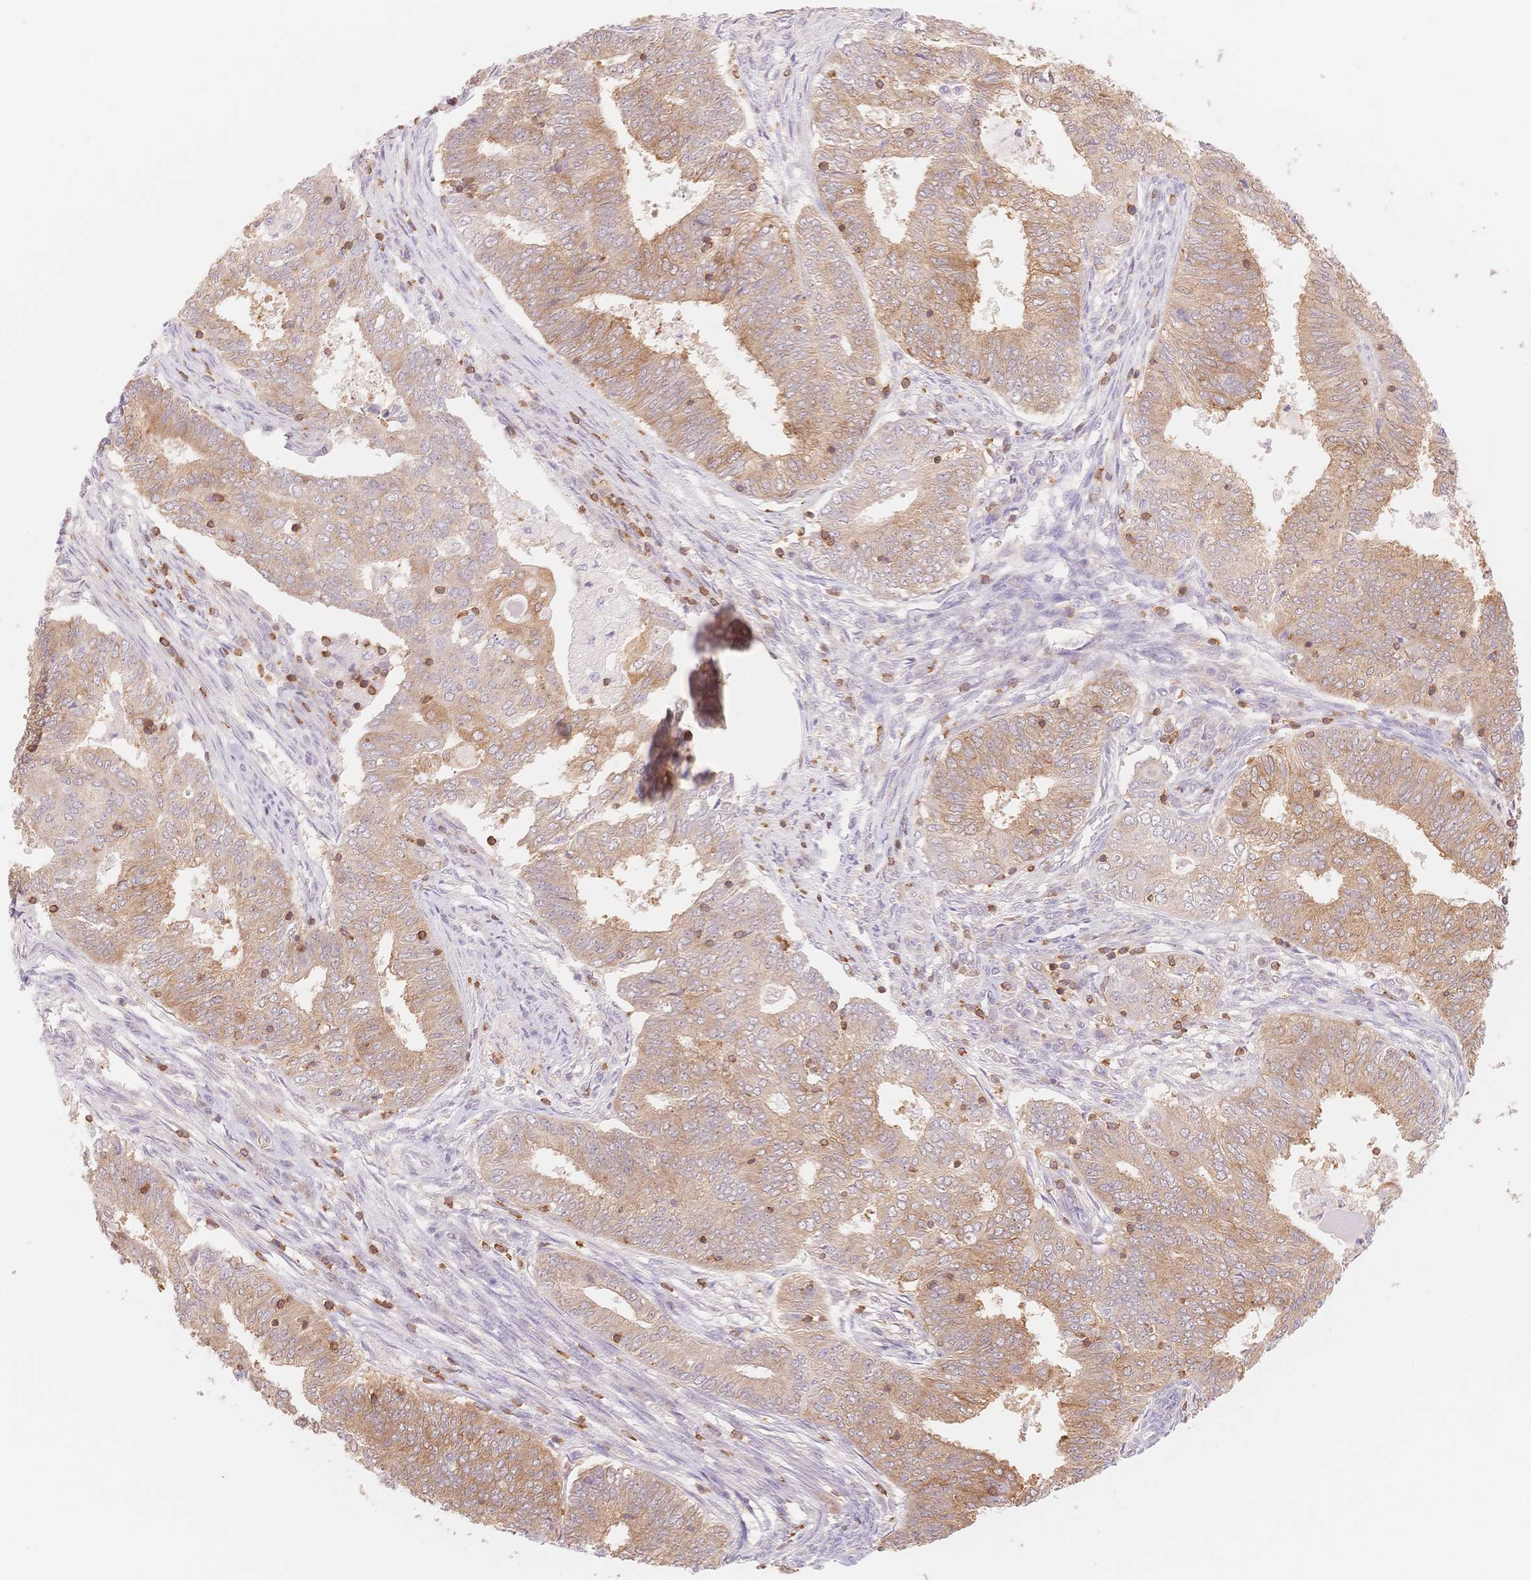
{"staining": {"intensity": "moderate", "quantity": ">75%", "location": "cytoplasmic/membranous"}, "tissue": "endometrial cancer", "cell_type": "Tumor cells", "image_type": "cancer", "snomed": [{"axis": "morphology", "description": "Adenocarcinoma, NOS"}, {"axis": "topography", "description": "Endometrium"}], "caption": "Endometrial cancer stained for a protein displays moderate cytoplasmic/membranous positivity in tumor cells.", "gene": "STK39", "patient": {"sex": "female", "age": 62}}